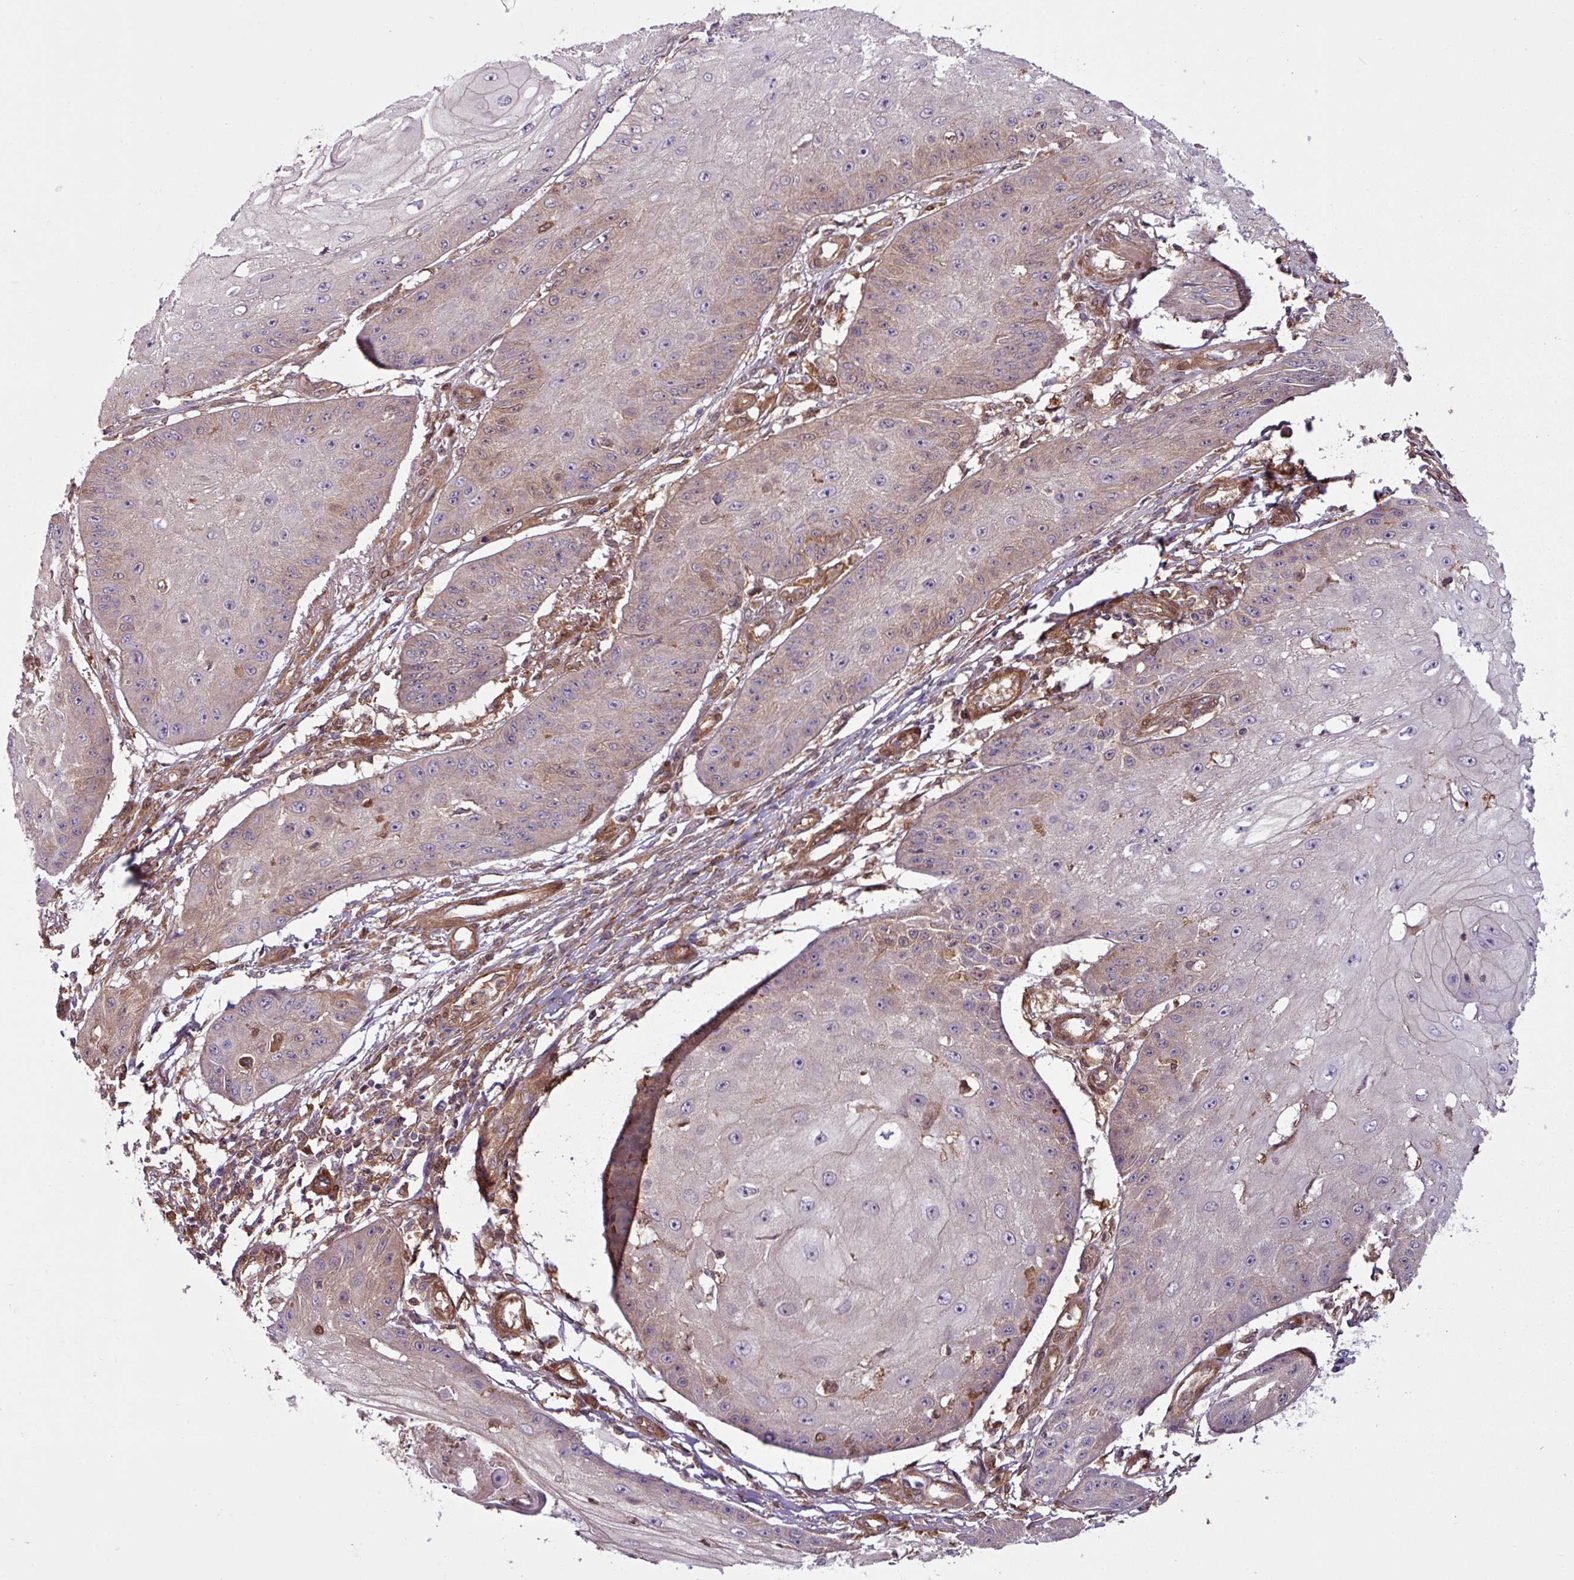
{"staining": {"intensity": "weak", "quantity": "25%-75%", "location": "cytoplasmic/membranous"}, "tissue": "skin cancer", "cell_type": "Tumor cells", "image_type": "cancer", "snomed": [{"axis": "morphology", "description": "Squamous cell carcinoma, NOS"}, {"axis": "topography", "description": "Skin"}], "caption": "Immunohistochemical staining of skin squamous cell carcinoma displays low levels of weak cytoplasmic/membranous expression in approximately 25%-75% of tumor cells.", "gene": "SH3BGRL", "patient": {"sex": "male", "age": 70}}